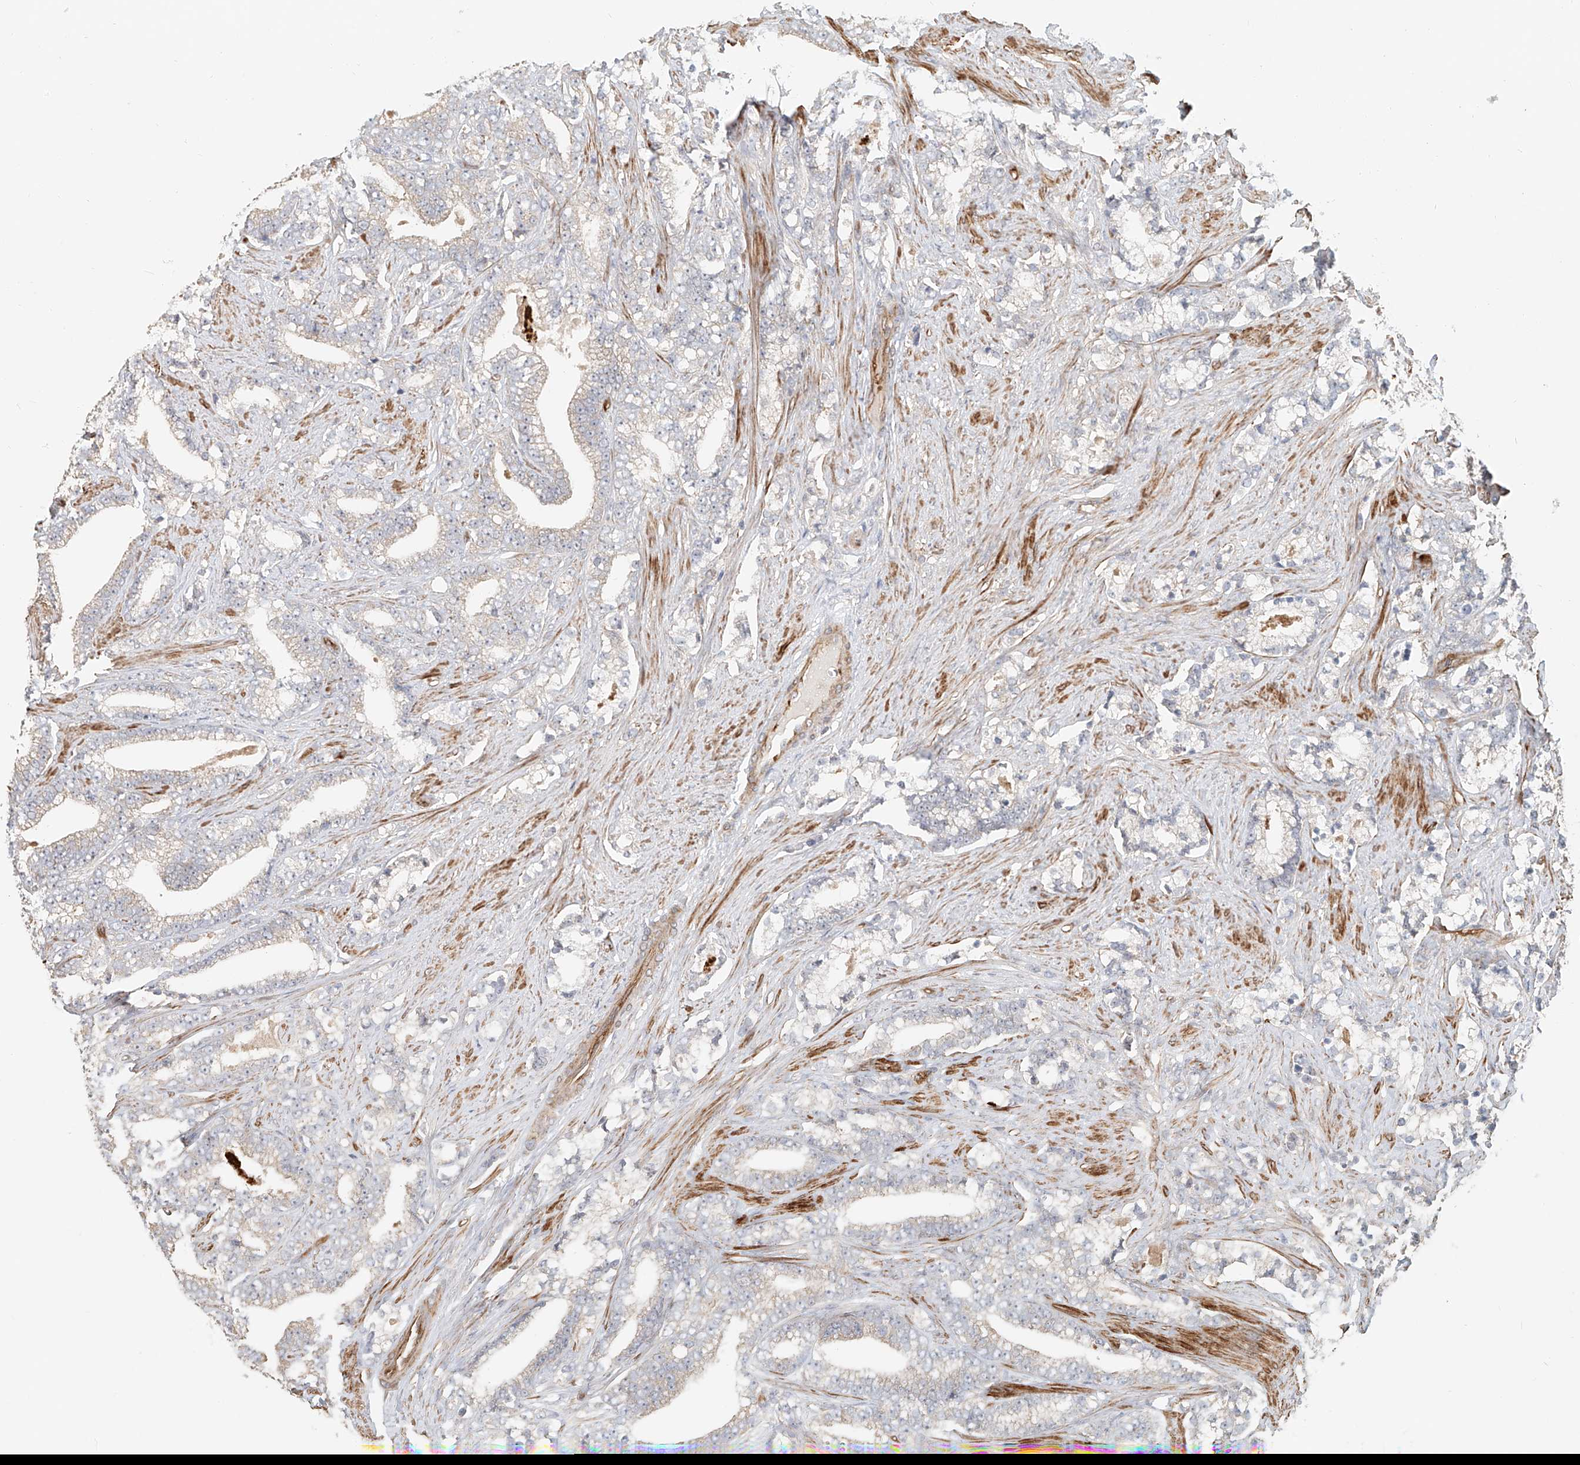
{"staining": {"intensity": "weak", "quantity": "<25%", "location": "cytoplasmic/membranous"}, "tissue": "prostate cancer", "cell_type": "Tumor cells", "image_type": "cancer", "snomed": [{"axis": "morphology", "description": "Adenocarcinoma, High grade"}, {"axis": "topography", "description": "Prostate and seminal vesicle, NOS"}], "caption": "The histopathology image exhibits no staining of tumor cells in prostate high-grade adenocarcinoma.", "gene": "FRYL", "patient": {"sex": "male", "age": 67}}